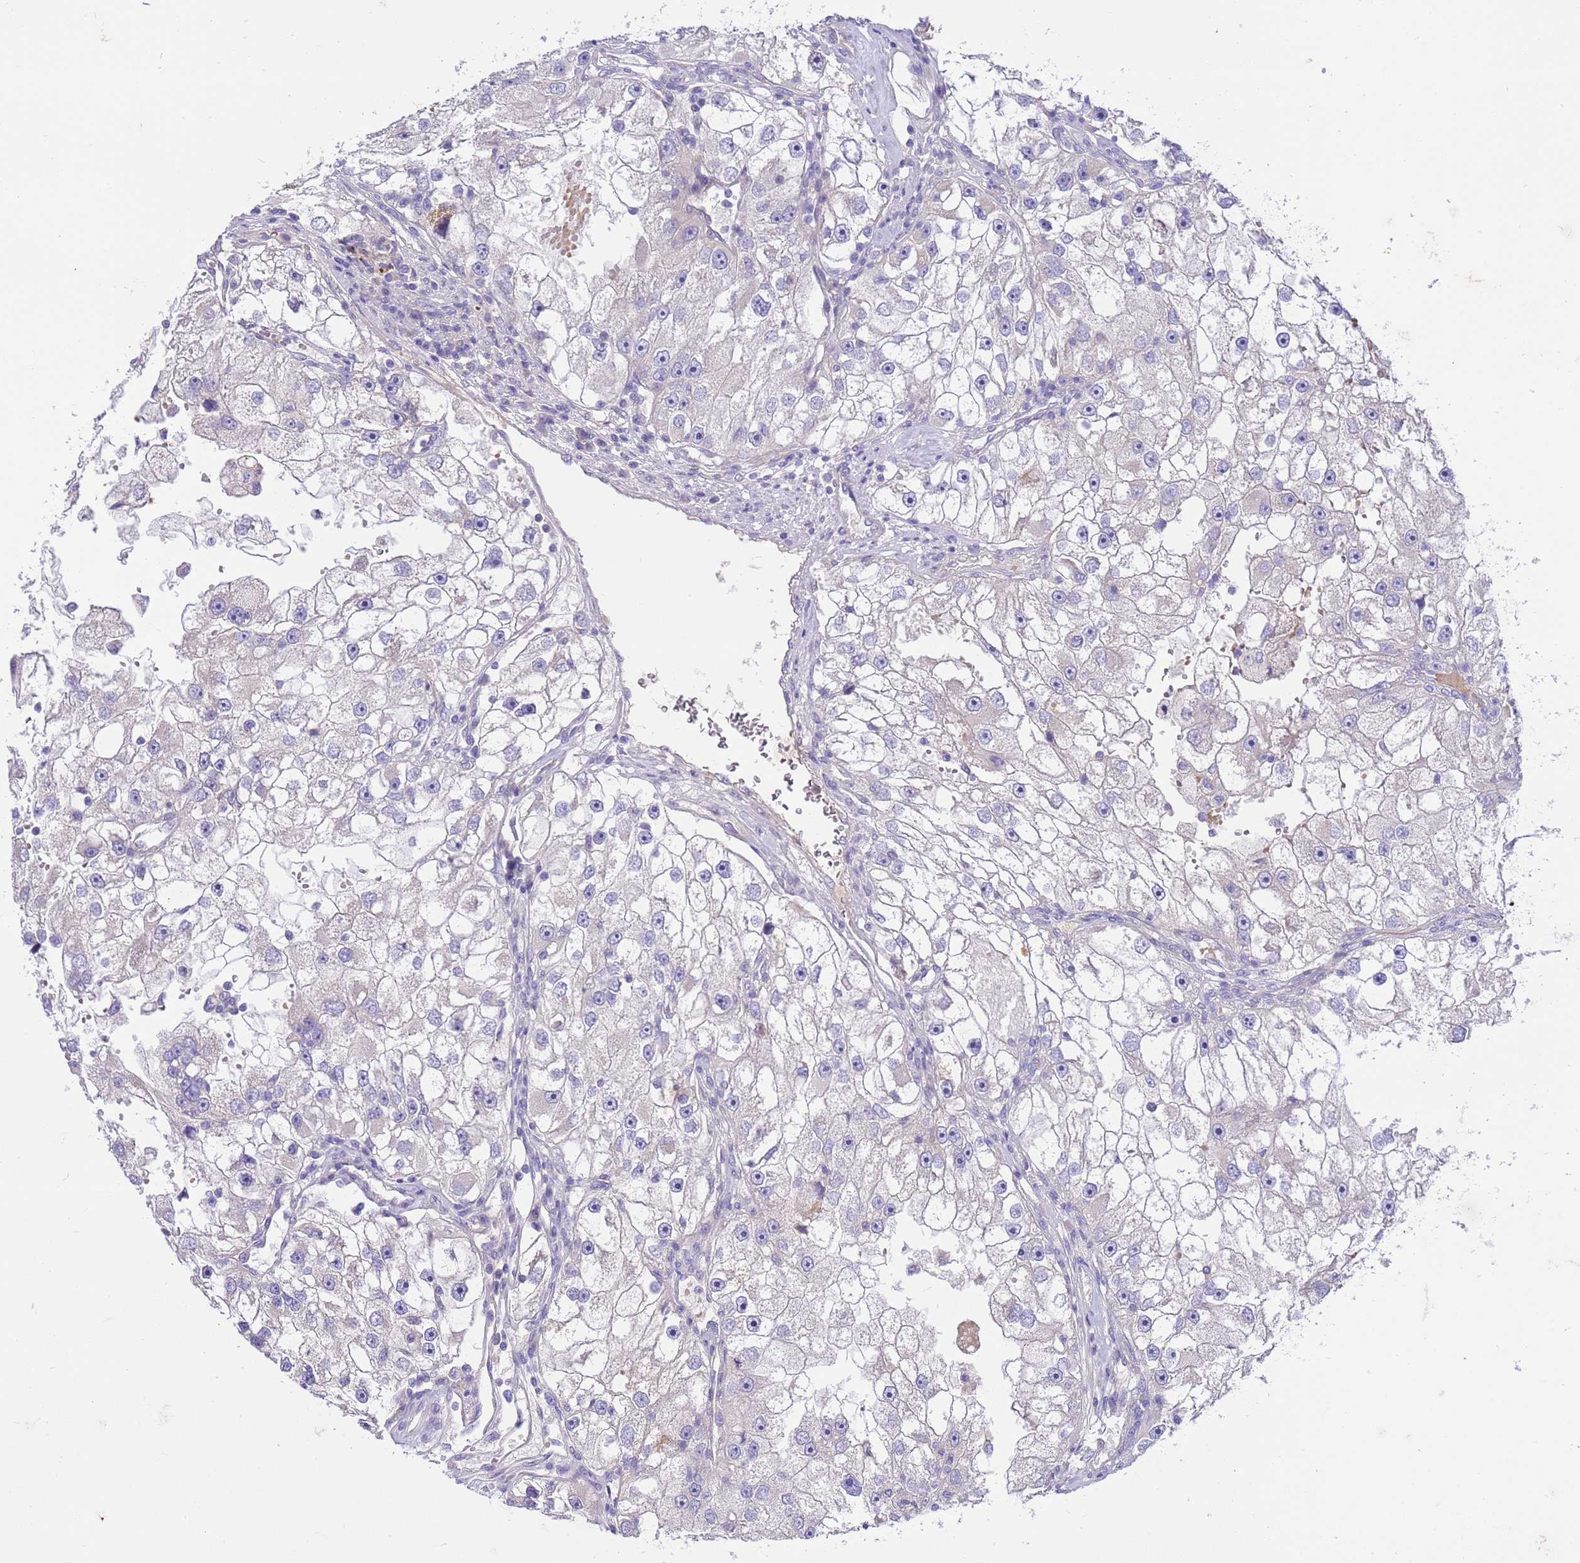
{"staining": {"intensity": "negative", "quantity": "none", "location": "none"}, "tissue": "renal cancer", "cell_type": "Tumor cells", "image_type": "cancer", "snomed": [{"axis": "morphology", "description": "Adenocarcinoma, NOS"}, {"axis": "topography", "description": "Kidney"}], "caption": "Immunohistochemical staining of human renal cancer (adenocarcinoma) exhibits no significant positivity in tumor cells.", "gene": "RIPPLY2", "patient": {"sex": "male", "age": 63}}